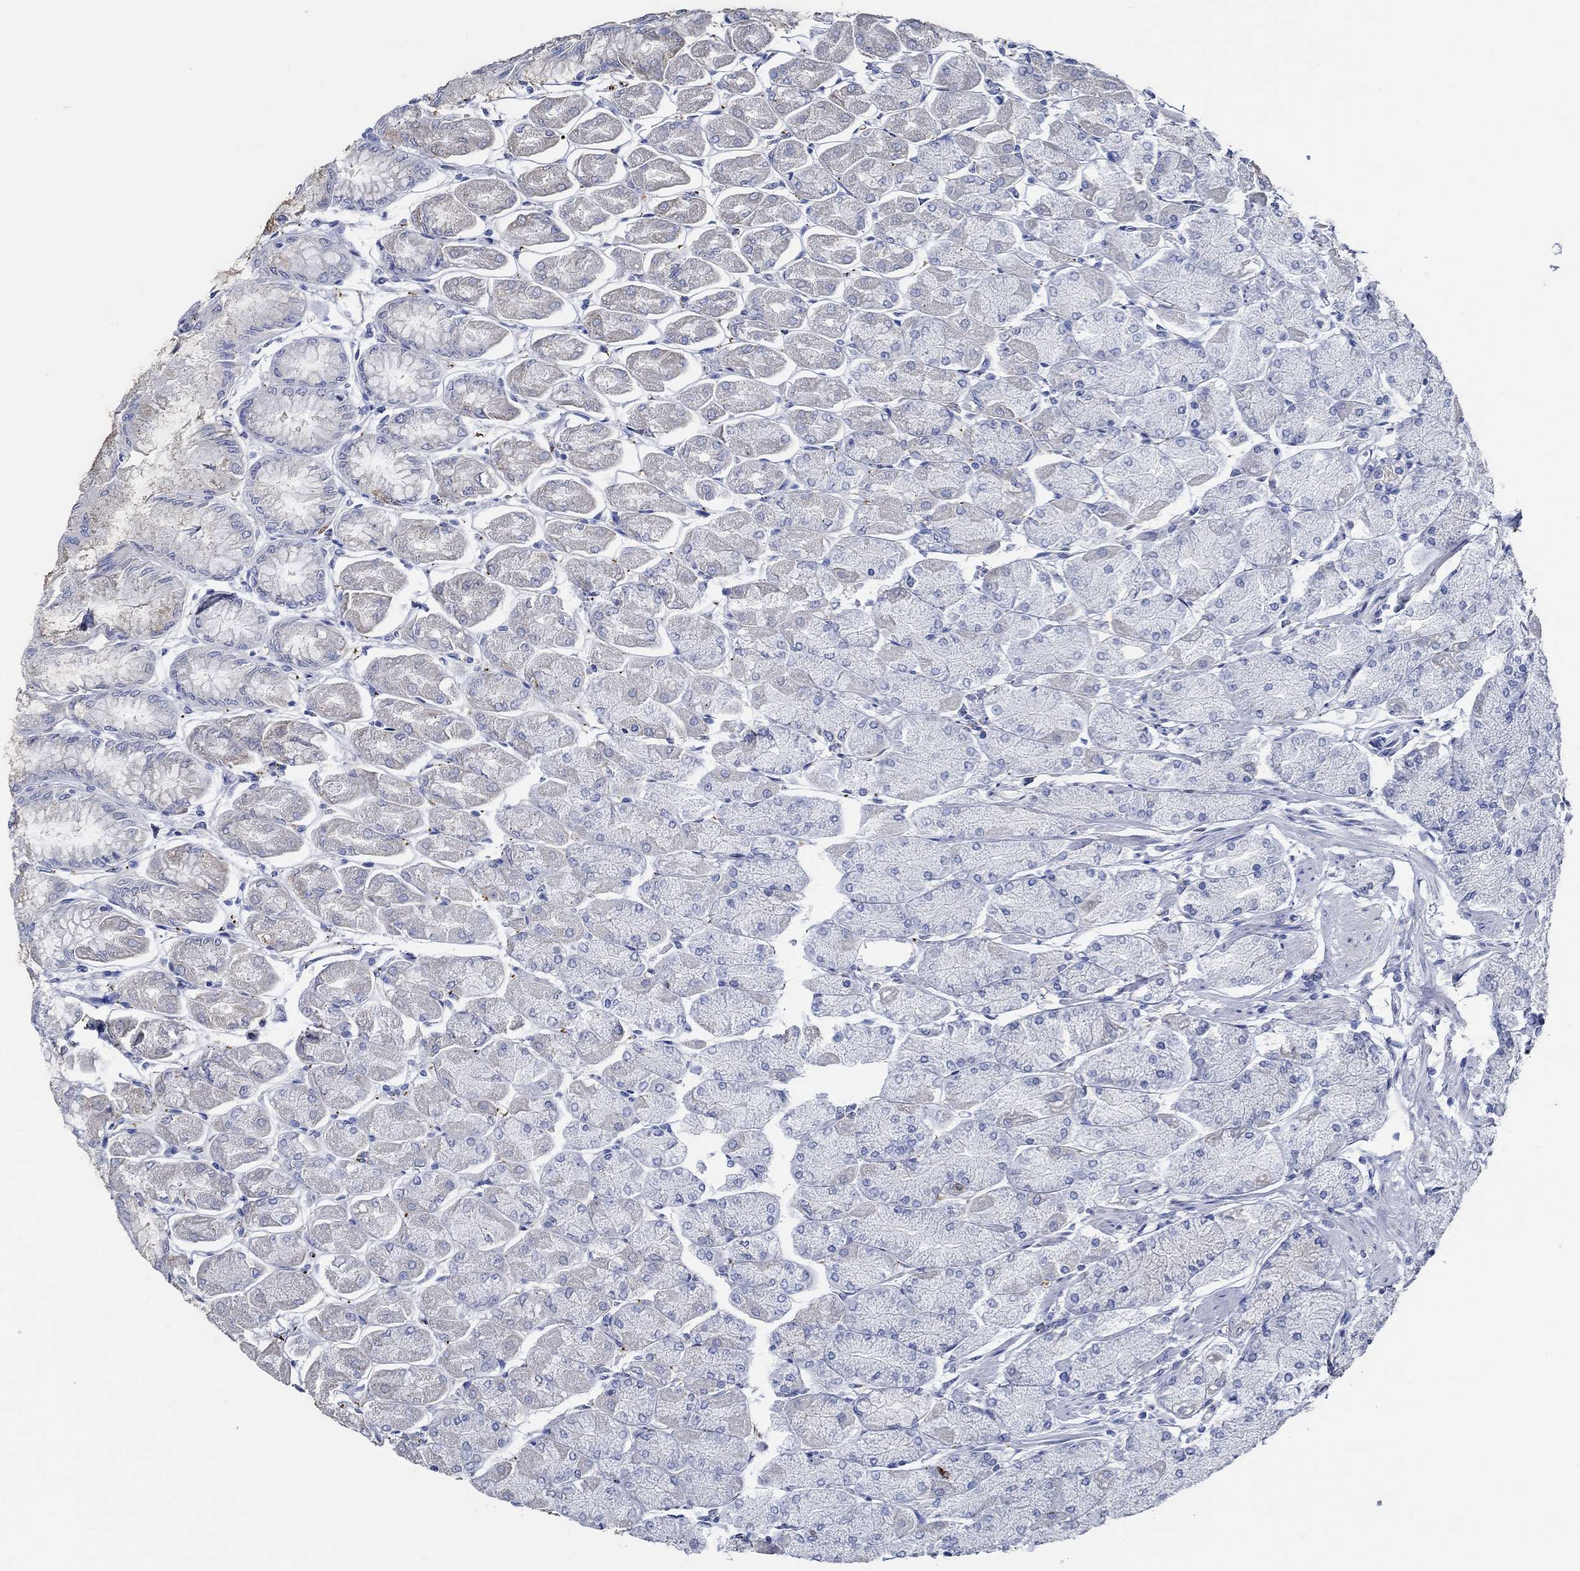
{"staining": {"intensity": "strong", "quantity": "<25%", "location": "cytoplasmic/membranous"}, "tissue": "stomach", "cell_type": "Glandular cells", "image_type": "normal", "snomed": [{"axis": "morphology", "description": "Normal tissue, NOS"}, {"axis": "topography", "description": "Stomach, upper"}], "caption": "The image shows staining of unremarkable stomach, revealing strong cytoplasmic/membranous protein positivity (brown color) within glandular cells.", "gene": "HECW2", "patient": {"sex": "male", "age": 60}}